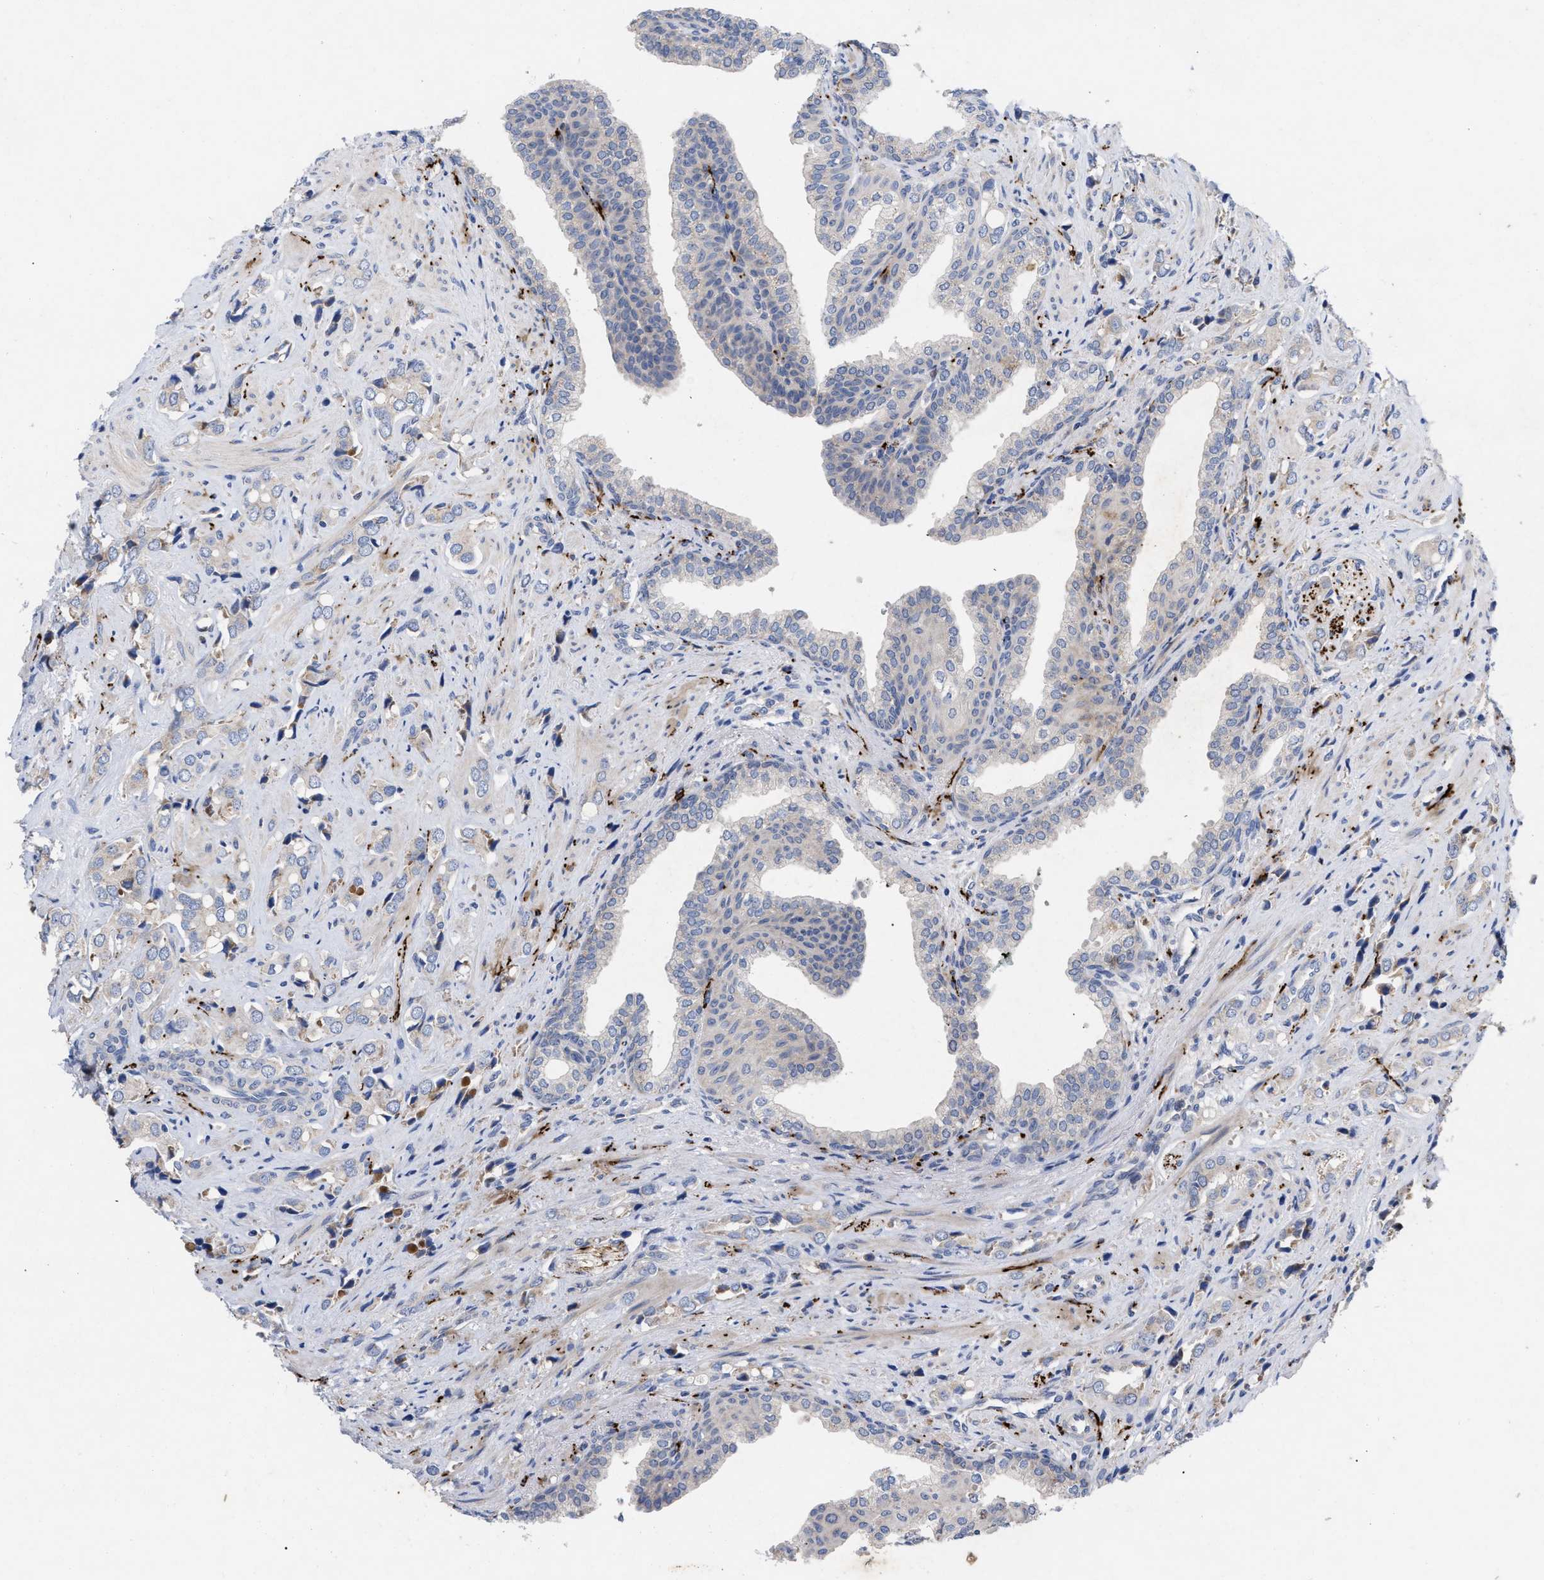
{"staining": {"intensity": "negative", "quantity": "none", "location": "none"}, "tissue": "prostate cancer", "cell_type": "Tumor cells", "image_type": "cancer", "snomed": [{"axis": "morphology", "description": "Adenocarcinoma, High grade"}, {"axis": "topography", "description": "Prostate"}], "caption": "Immunohistochemistry (IHC) photomicrograph of neoplastic tissue: human prostate cancer (adenocarcinoma (high-grade)) stained with DAB (3,3'-diaminobenzidine) shows no significant protein expression in tumor cells.", "gene": "VIP", "patient": {"sex": "male", "age": 52}}